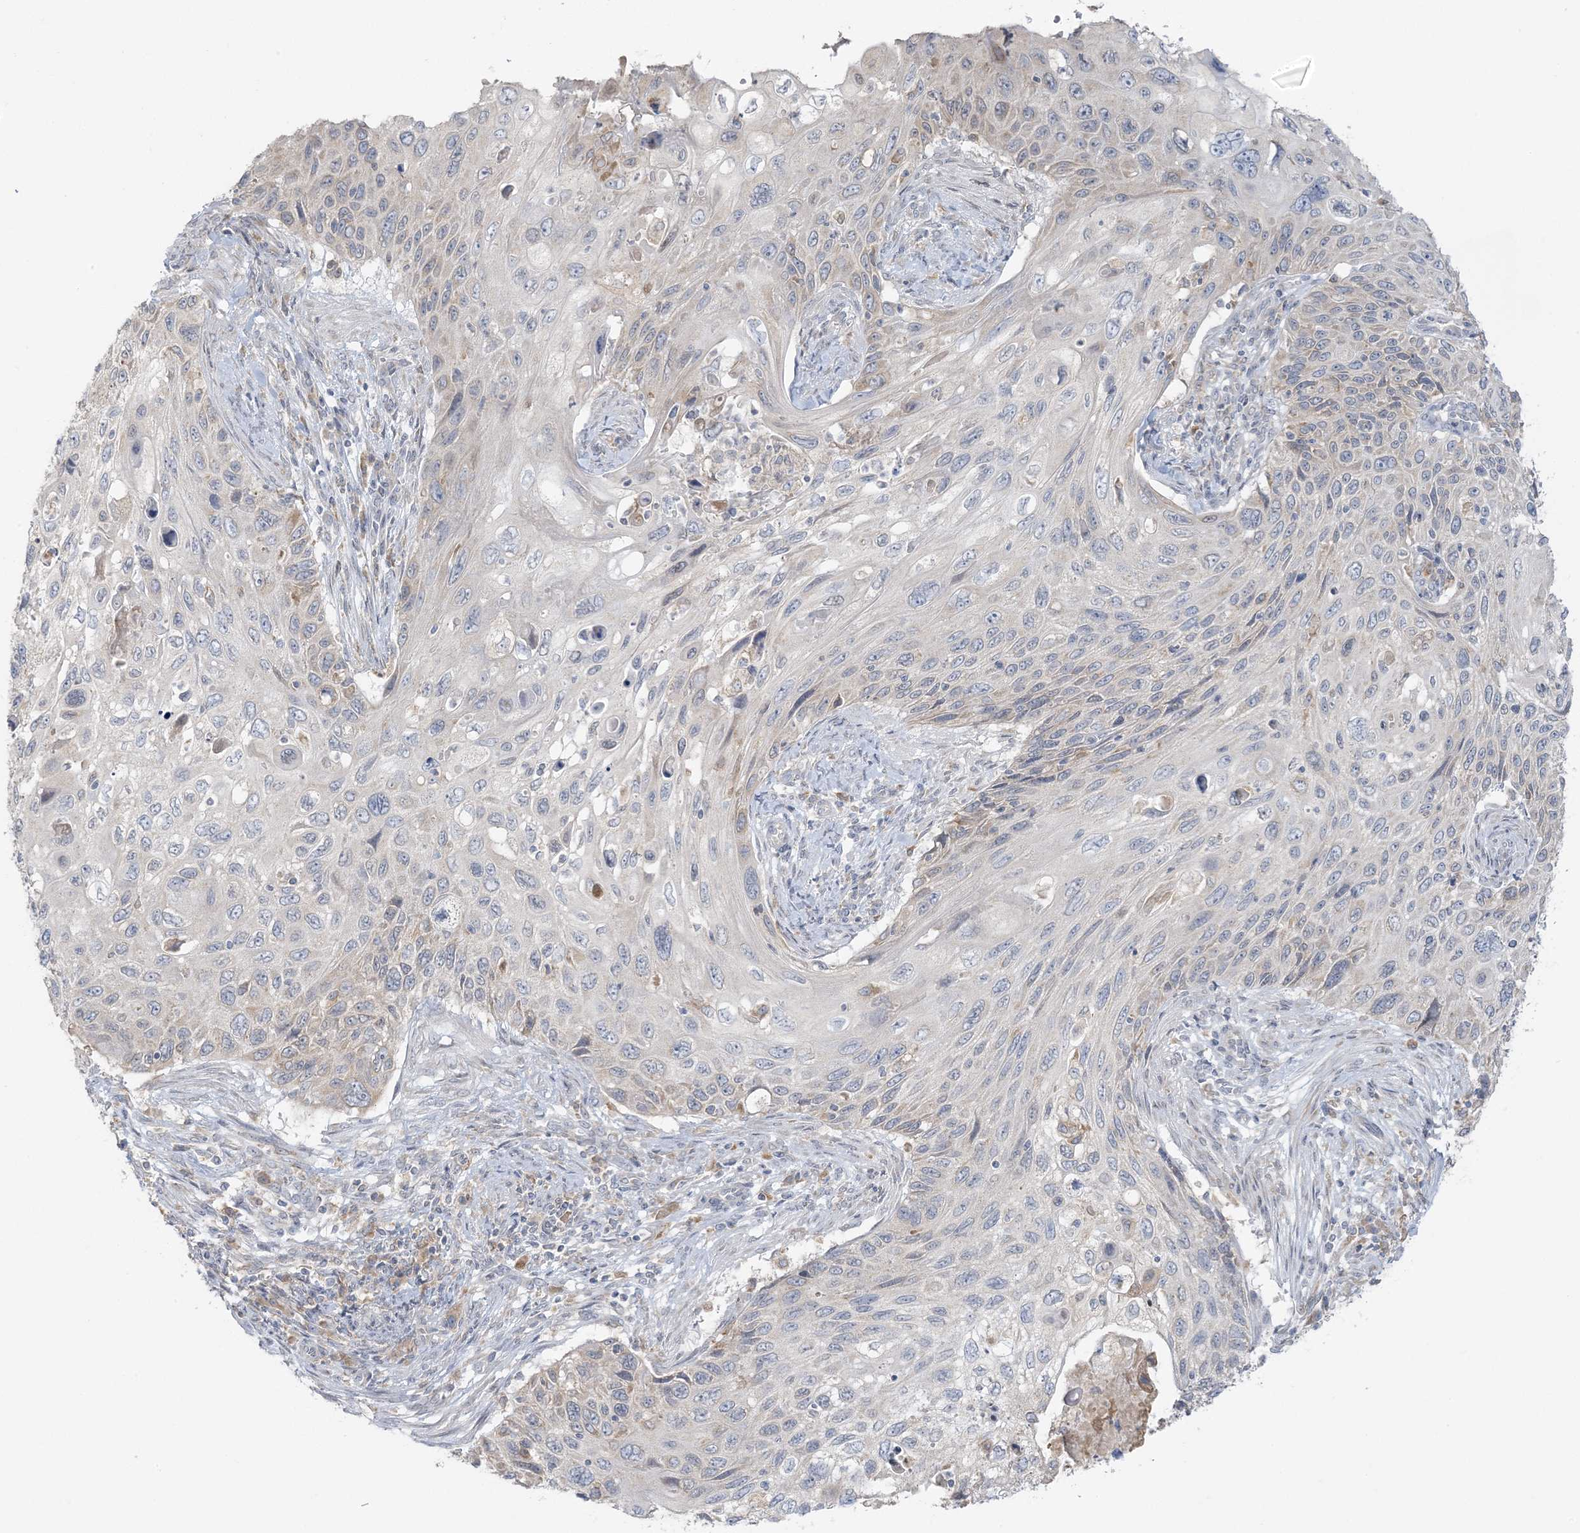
{"staining": {"intensity": "negative", "quantity": "none", "location": "none"}, "tissue": "cervical cancer", "cell_type": "Tumor cells", "image_type": "cancer", "snomed": [{"axis": "morphology", "description": "Squamous cell carcinoma, NOS"}, {"axis": "topography", "description": "Cervix"}], "caption": "The photomicrograph shows no significant expression in tumor cells of cervical cancer (squamous cell carcinoma).", "gene": "EEFSEC", "patient": {"sex": "female", "age": 70}}